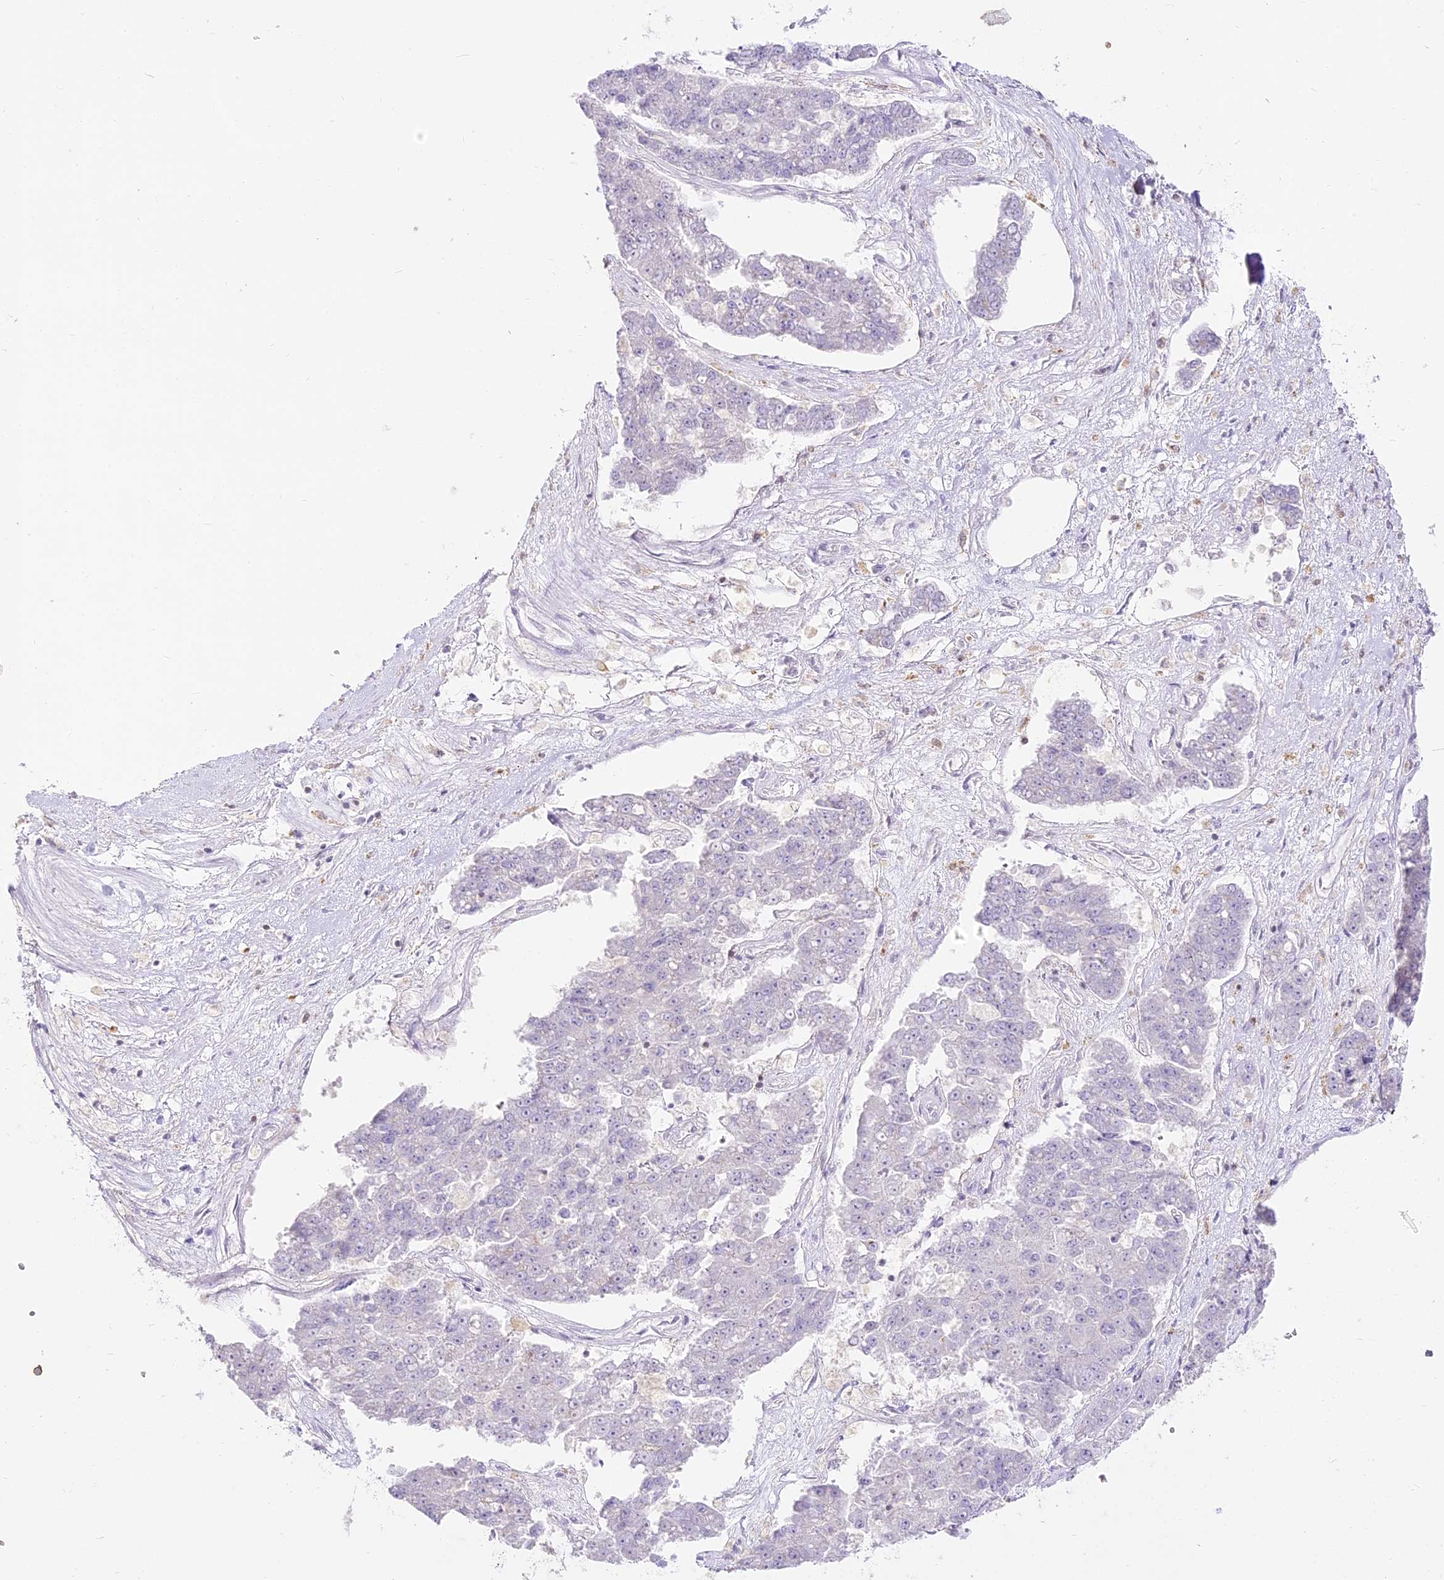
{"staining": {"intensity": "negative", "quantity": "none", "location": "none"}, "tissue": "pancreatic cancer", "cell_type": "Tumor cells", "image_type": "cancer", "snomed": [{"axis": "morphology", "description": "Adenocarcinoma, NOS"}, {"axis": "topography", "description": "Pancreas"}], "caption": "Micrograph shows no protein staining in tumor cells of pancreatic cancer (adenocarcinoma) tissue. (IHC, brightfield microscopy, high magnification).", "gene": "DOCK2", "patient": {"sex": "male", "age": 50}}